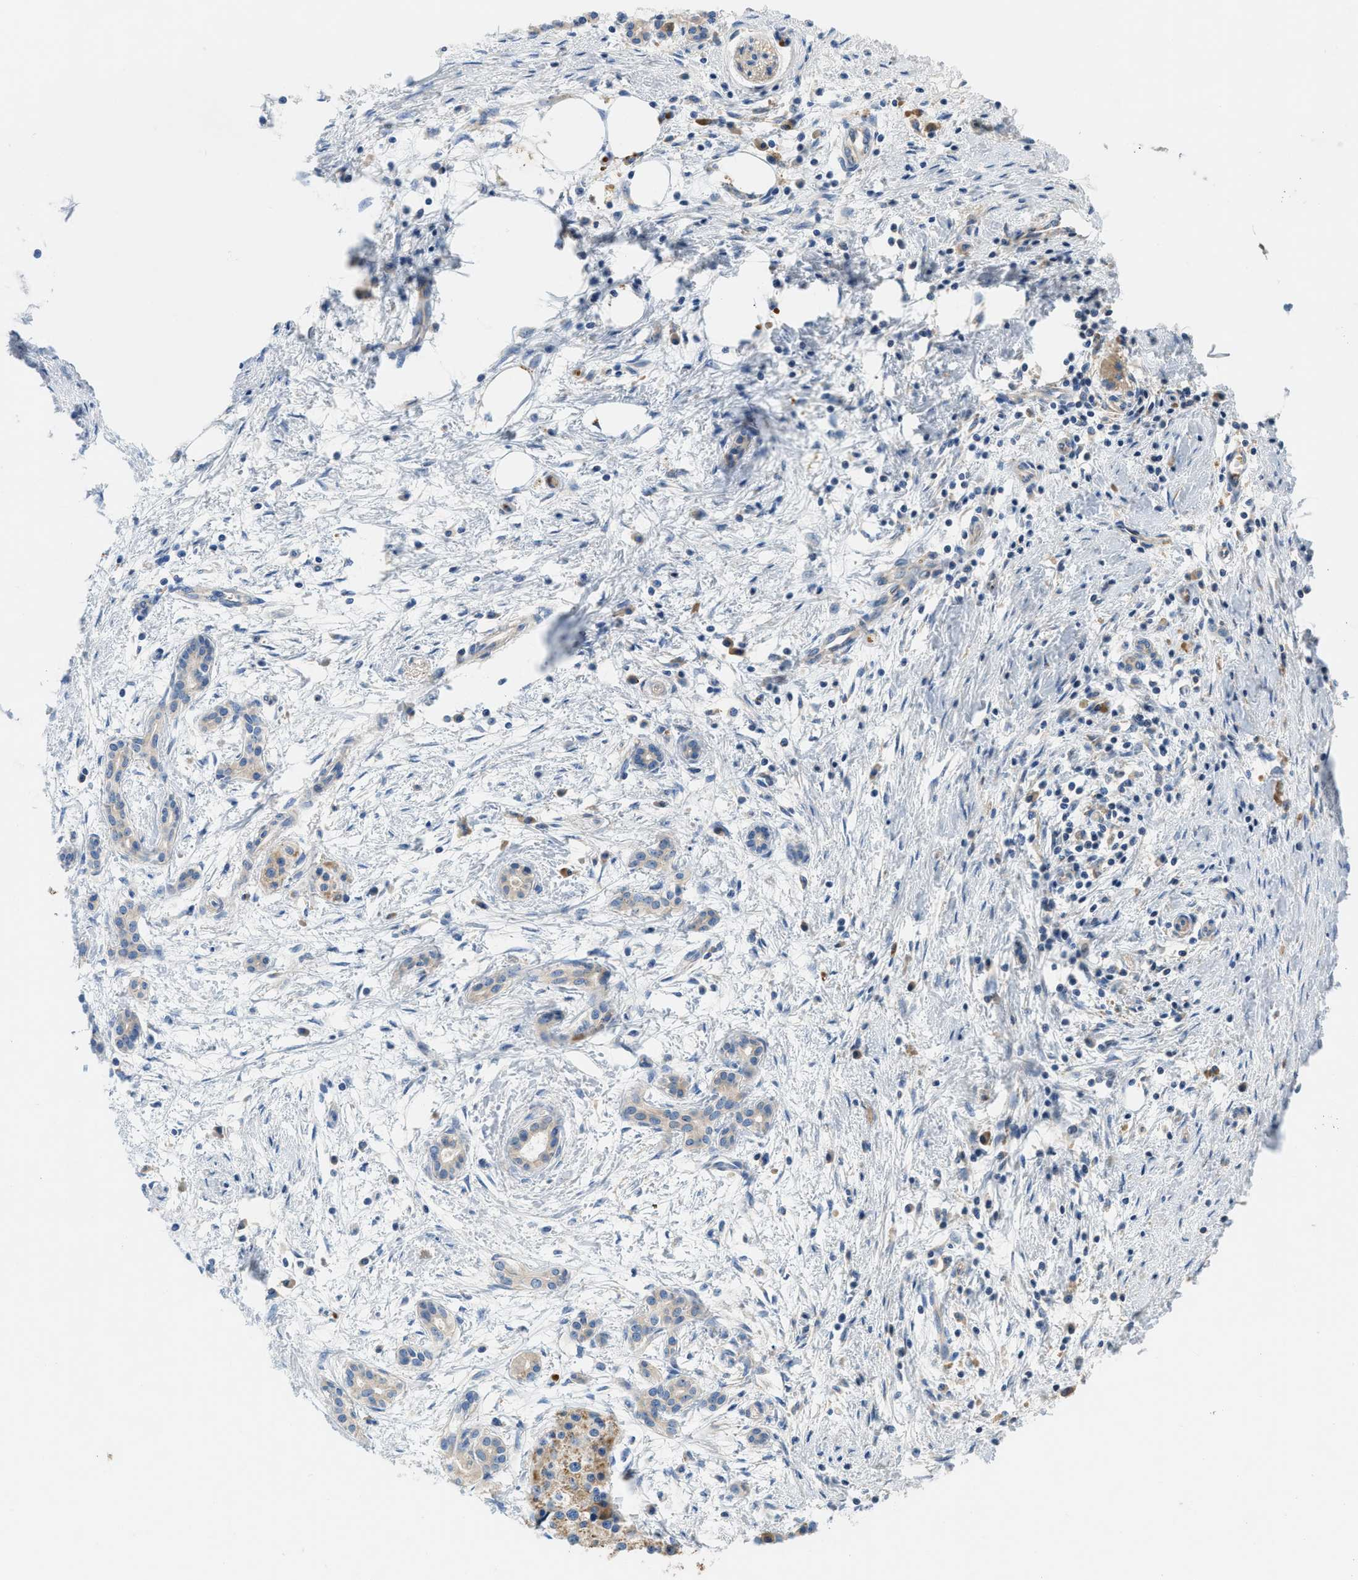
{"staining": {"intensity": "negative", "quantity": "none", "location": "none"}, "tissue": "pancreatic cancer", "cell_type": "Tumor cells", "image_type": "cancer", "snomed": [{"axis": "morphology", "description": "Adenocarcinoma, NOS"}, {"axis": "topography", "description": "Pancreas"}], "caption": "Immunohistochemical staining of human adenocarcinoma (pancreatic) demonstrates no significant expression in tumor cells.", "gene": "ZNF831", "patient": {"sex": "female", "age": 70}}